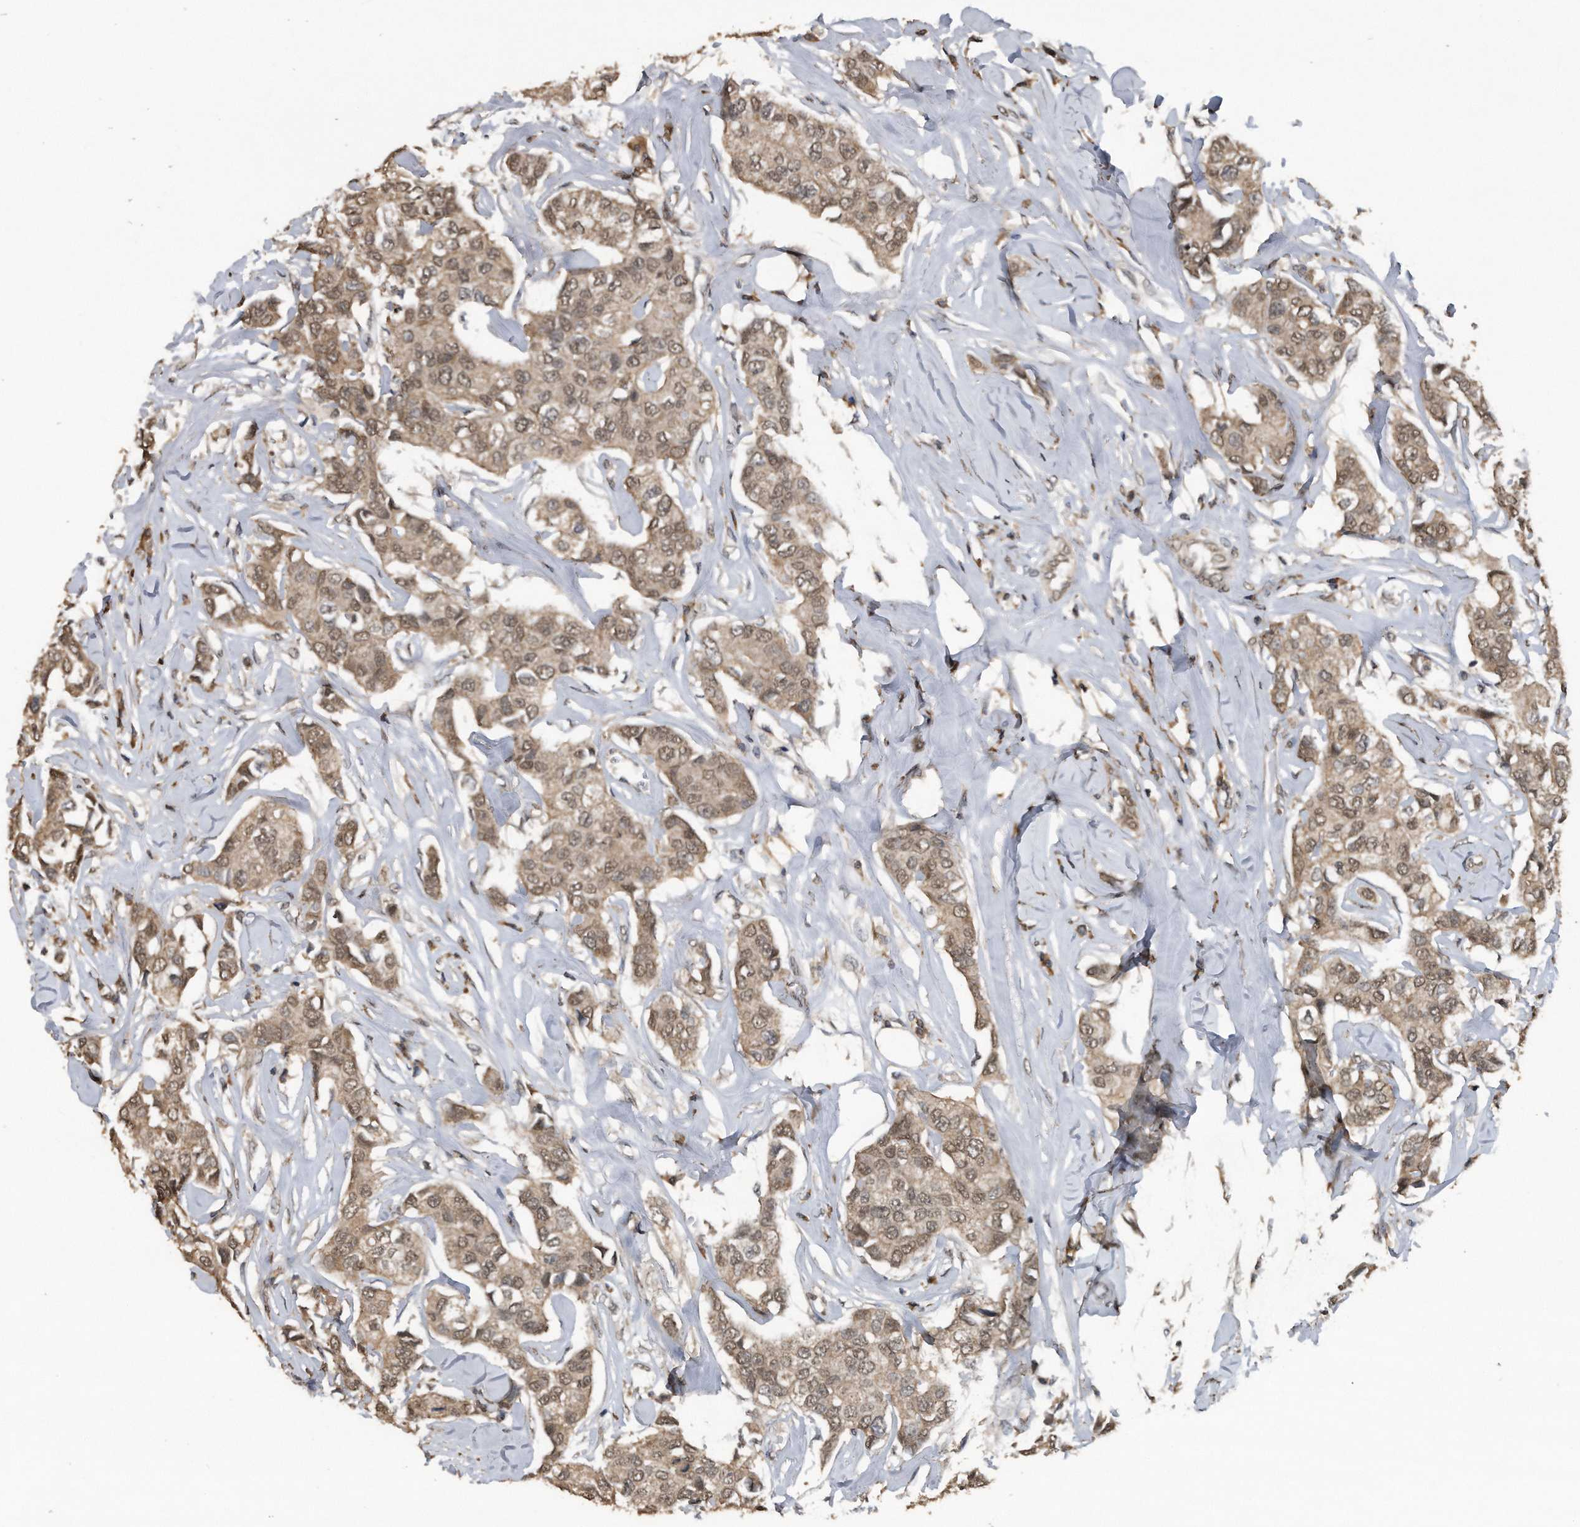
{"staining": {"intensity": "moderate", "quantity": ">75%", "location": "cytoplasmic/membranous,nuclear"}, "tissue": "breast cancer", "cell_type": "Tumor cells", "image_type": "cancer", "snomed": [{"axis": "morphology", "description": "Duct carcinoma"}, {"axis": "topography", "description": "Breast"}], "caption": "Protein expression analysis of breast cancer displays moderate cytoplasmic/membranous and nuclear positivity in about >75% of tumor cells.", "gene": "CRYZL1", "patient": {"sex": "female", "age": 80}}